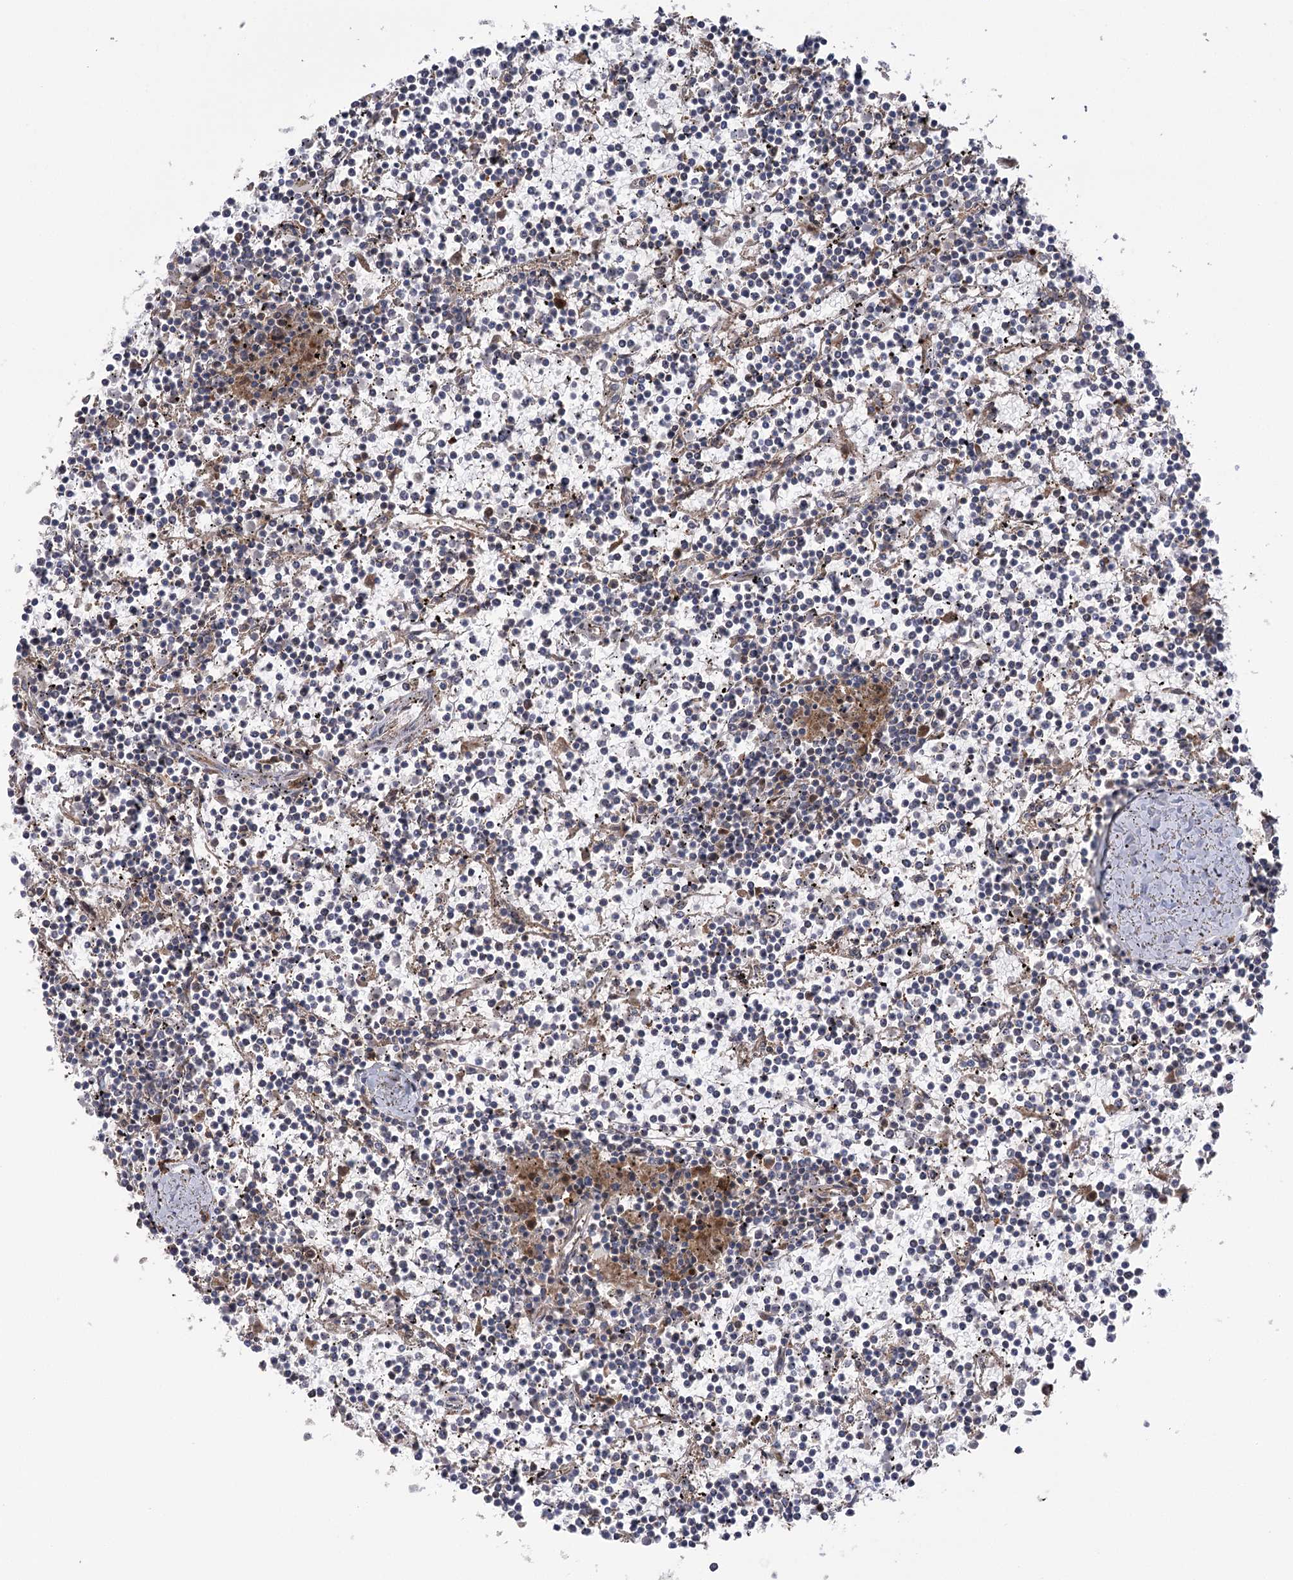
{"staining": {"intensity": "negative", "quantity": "none", "location": "none"}, "tissue": "lymphoma", "cell_type": "Tumor cells", "image_type": "cancer", "snomed": [{"axis": "morphology", "description": "Malignant lymphoma, non-Hodgkin's type, Low grade"}, {"axis": "topography", "description": "Spleen"}], "caption": "The photomicrograph demonstrates no staining of tumor cells in lymphoma. Brightfield microscopy of IHC stained with DAB (3,3'-diaminobenzidine) (brown) and hematoxylin (blue), captured at high magnification.", "gene": "KCNN2", "patient": {"sex": "female", "age": 19}}